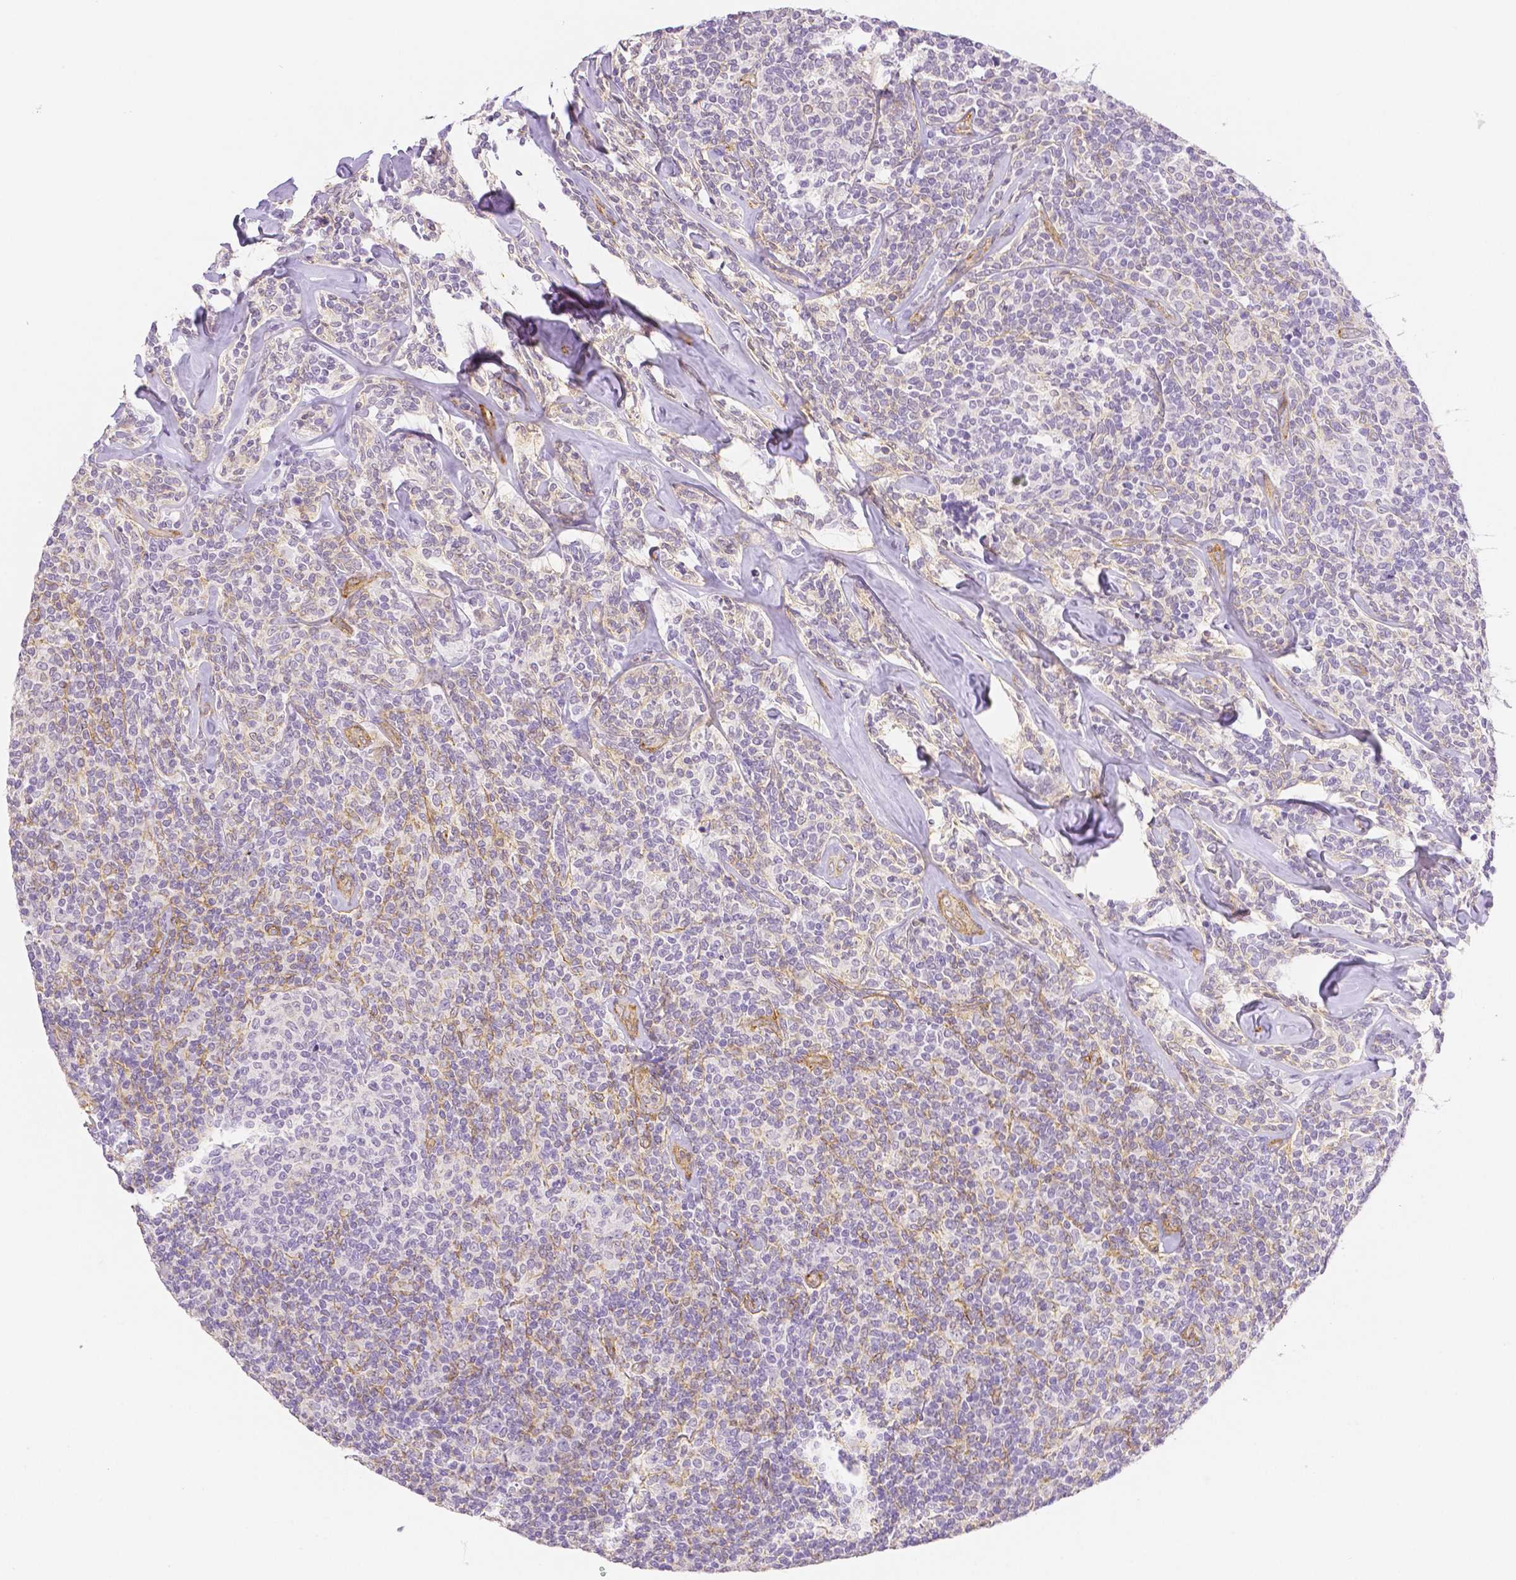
{"staining": {"intensity": "negative", "quantity": "none", "location": "none"}, "tissue": "lymphoma", "cell_type": "Tumor cells", "image_type": "cancer", "snomed": [{"axis": "morphology", "description": "Malignant lymphoma, non-Hodgkin's type, Low grade"}, {"axis": "topography", "description": "Lymph node"}], "caption": "Protein analysis of low-grade malignant lymphoma, non-Hodgkin's type displays no significant expression in tumor cells.", "gene": "THY1", "patient": {"sex": "female", "age": 56}}